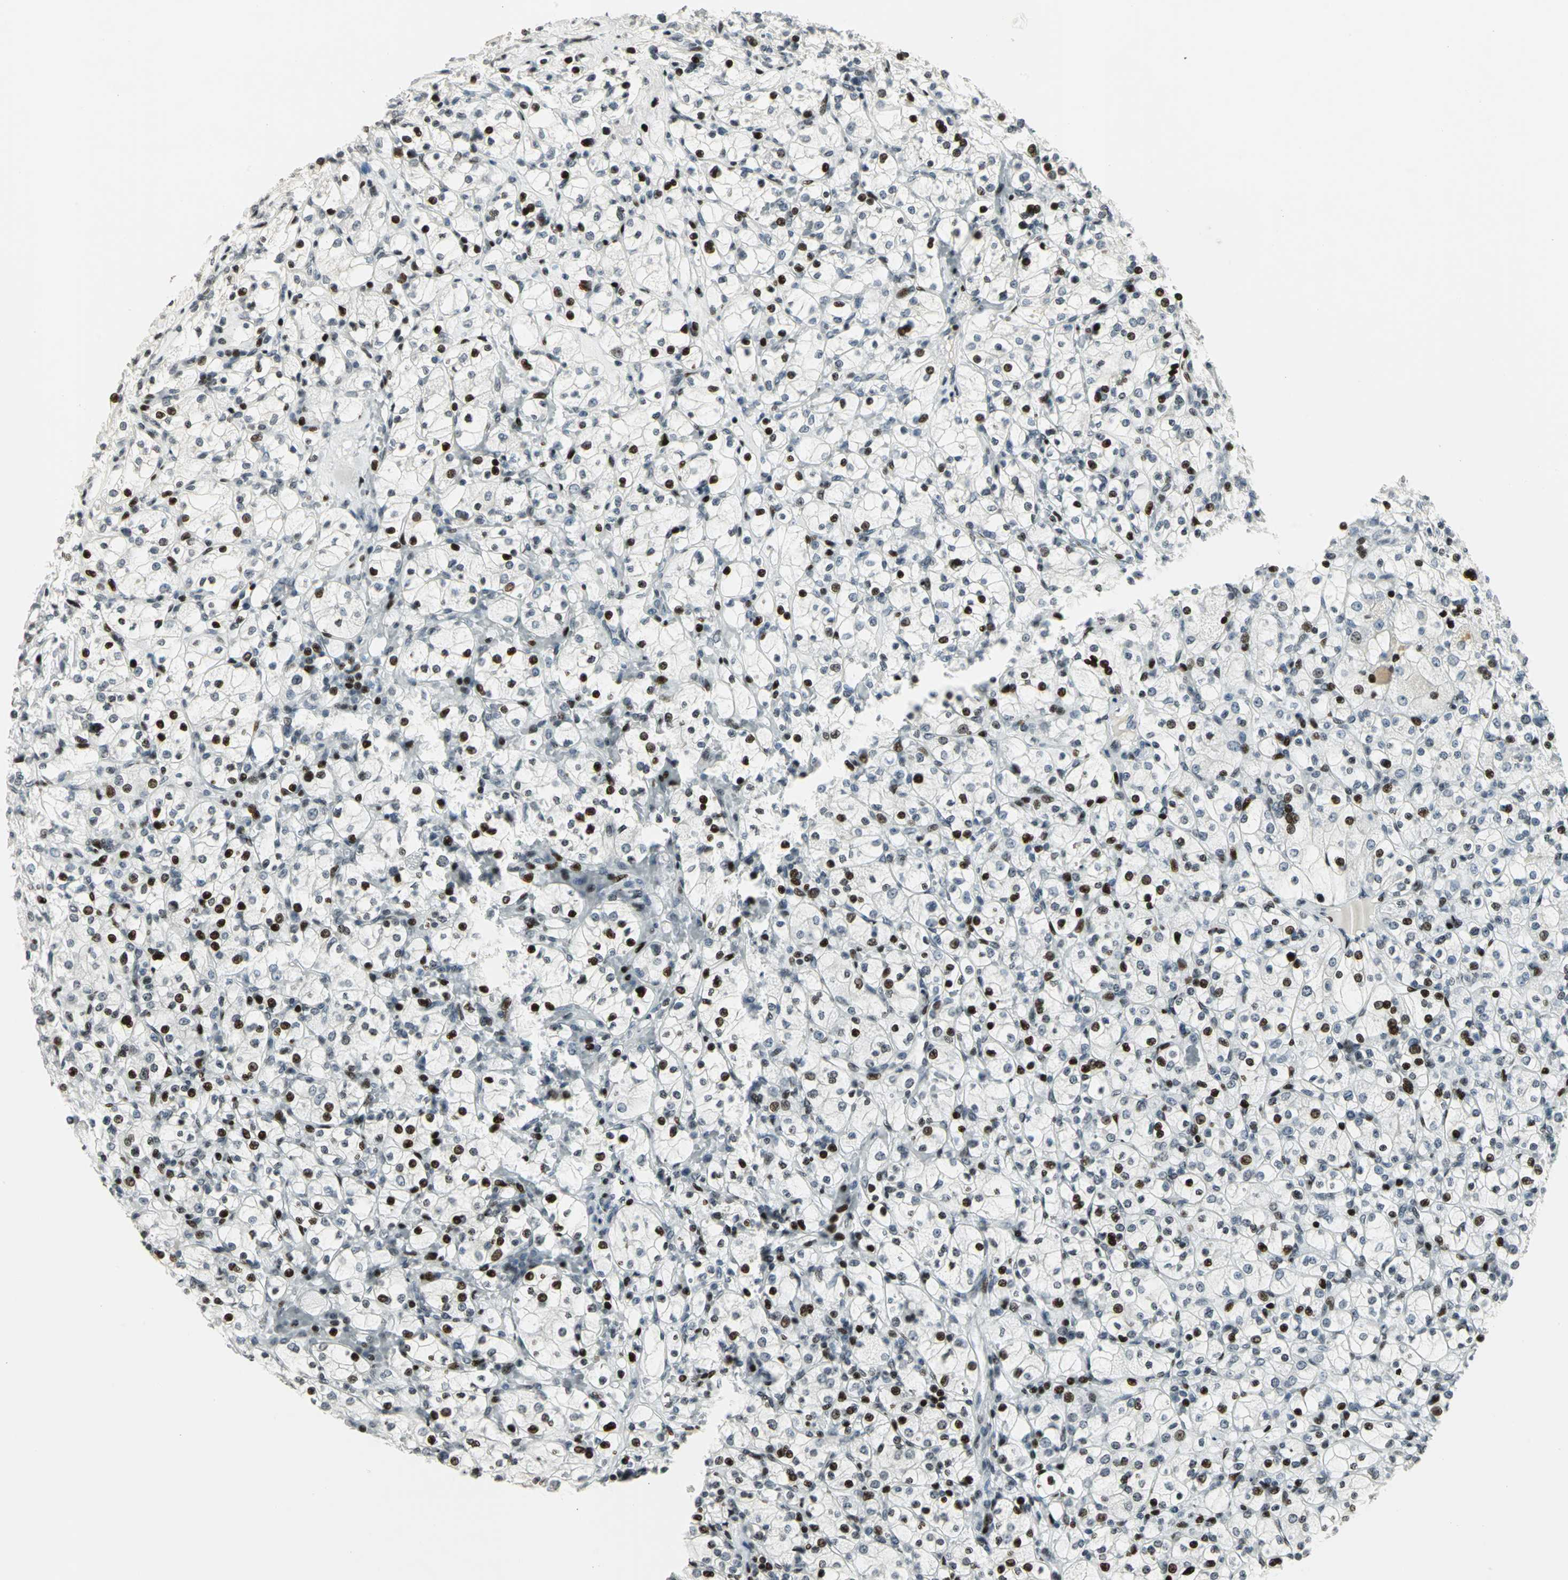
{"staining": {"intensity": "strong", "quantity": "<25%", "location": "nuclear"}, "tissue": "renal cancer", "cell_type": "Tumor cells", "image_type": "cancer", "snomed": [{"axis": "morphology", "description": "Adenocarcinoma, NOS"}, {"axis": "topography", "description": "Kidney"}], "caption": "An IHC image of neoplastic tissue is shown. Protein staining in brown labels strong nuclear positivity in adenocarcinoma (renal) within tumor cells. Immunohistochemistry (ihc) stains the protein in brown and the nuclei are stained blue.", "gene": "KDM1A", "patient": {"sex": "female", "age": 83}}